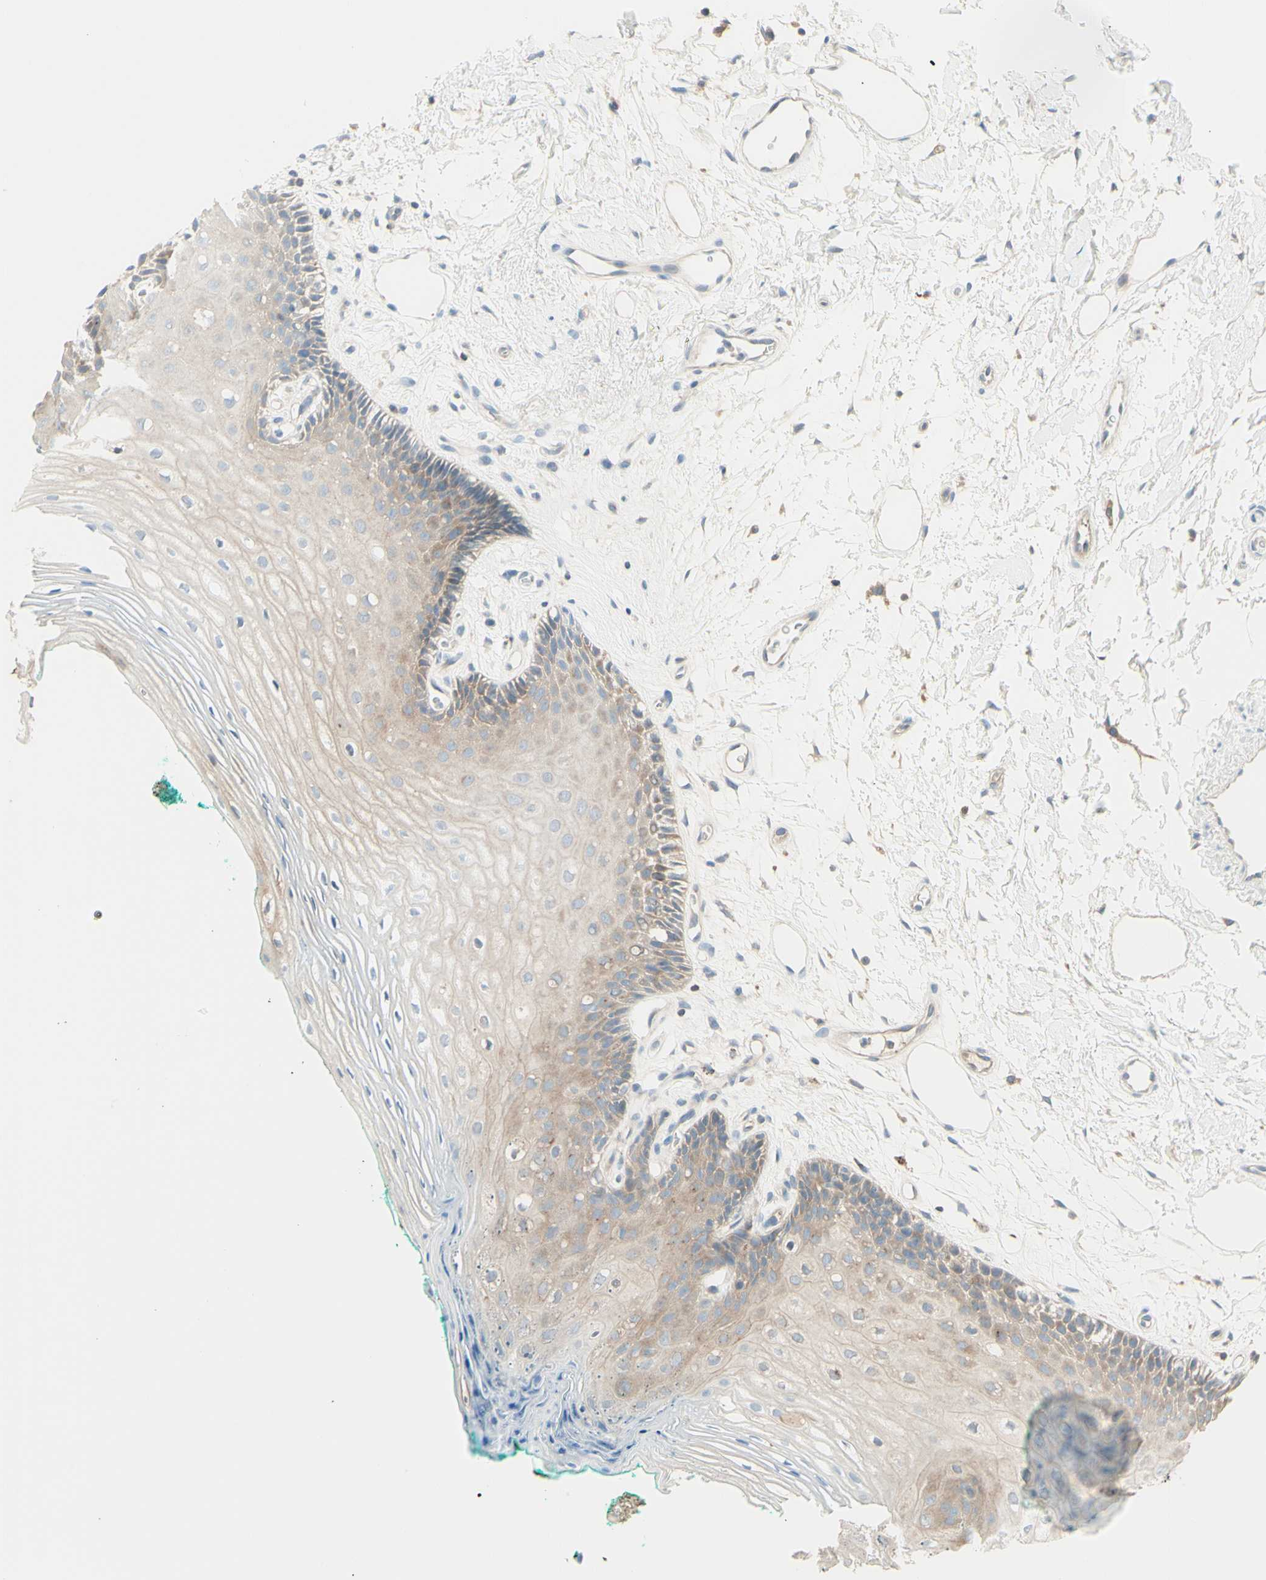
{"staining": {"intensity": "weak", "quantity": "25%-75%", "location": "cytoplasmic/membranous"}, "tissue": "oral mucosa", "cell_type": "Squamous epithelial cells", "image_type": "normal", "snomed": [{"axis": "morphology", "description": "Normal tissue, NOS"}, {"axis": "topography", "description": "Skeletal muscle"}, {"axis": "topography", "description": "Oral tissue"}, {"axis": "topography", "description": "Peripheral nerve tissue"}], "caption": "Squamous epithelial cells demonstrate low levels of weak cytoplasmic/membranous expression in approximately 25%-75% of cells in benign oral mucosa.", "gene": "MTM1", "patient": {"sex": "female", "age": 84}}